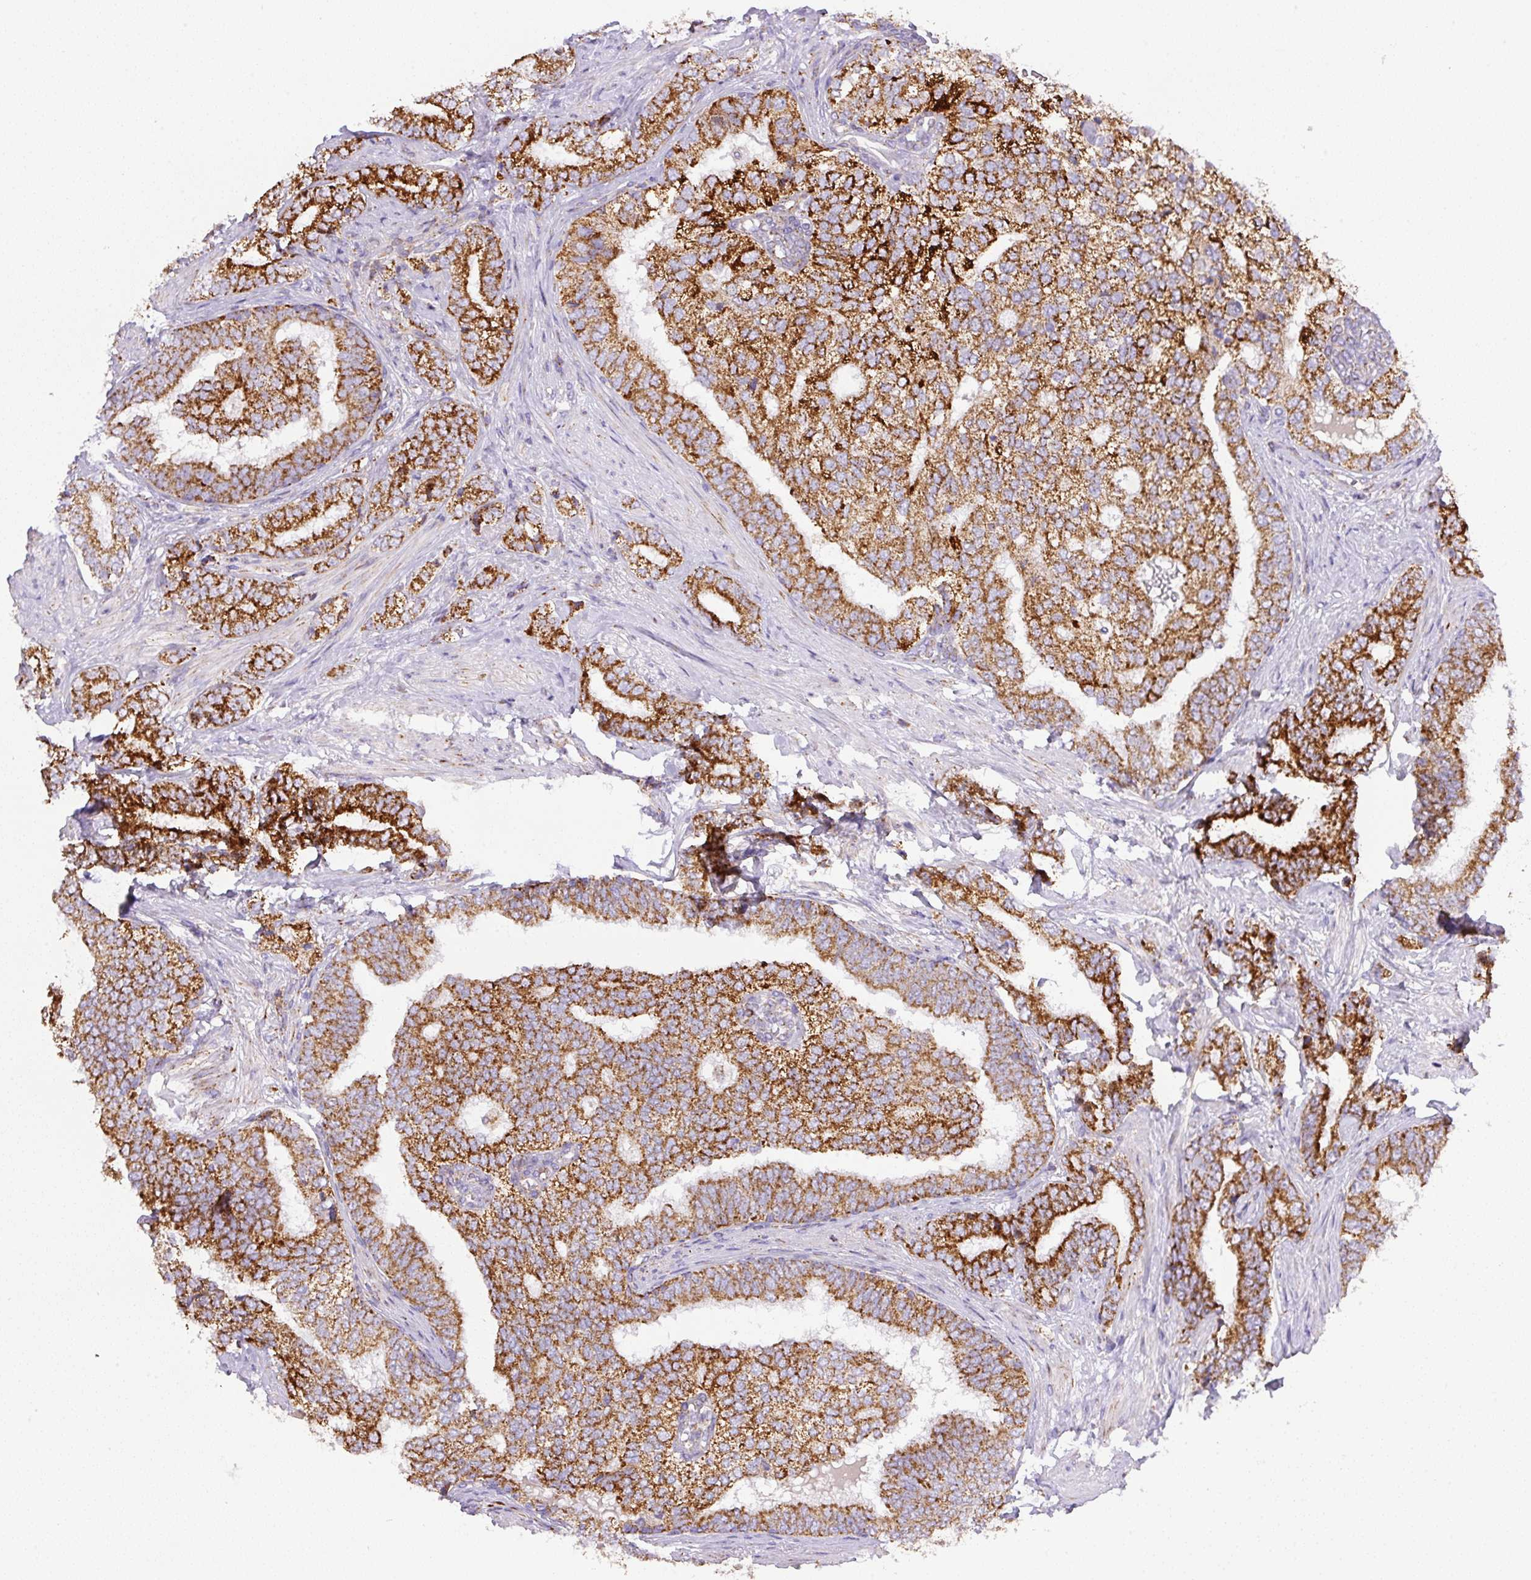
{"staining": {"intensity": "strong", "quantity": ">75%", "location": "cytoplasmic/membranous"}, "tissue": "prostate cancer", "cell_type": "Tumor cells", "image_type": "cancer", "snomed": [{"axis": "morphology", "description": "Adenocarcinoma, High grade"}, {"axis": "topography", "description": "Prostate"}], "caption": "High-power microscopy captured an immunohistochemistry histopathology image of prostate high-grade adenocarcinoma, revealing strong cytoplasmic/membranous expression in approximately >75% of tumor cells.", "gene": "NF1", "patient": {"sex": "male", "age": 72}}